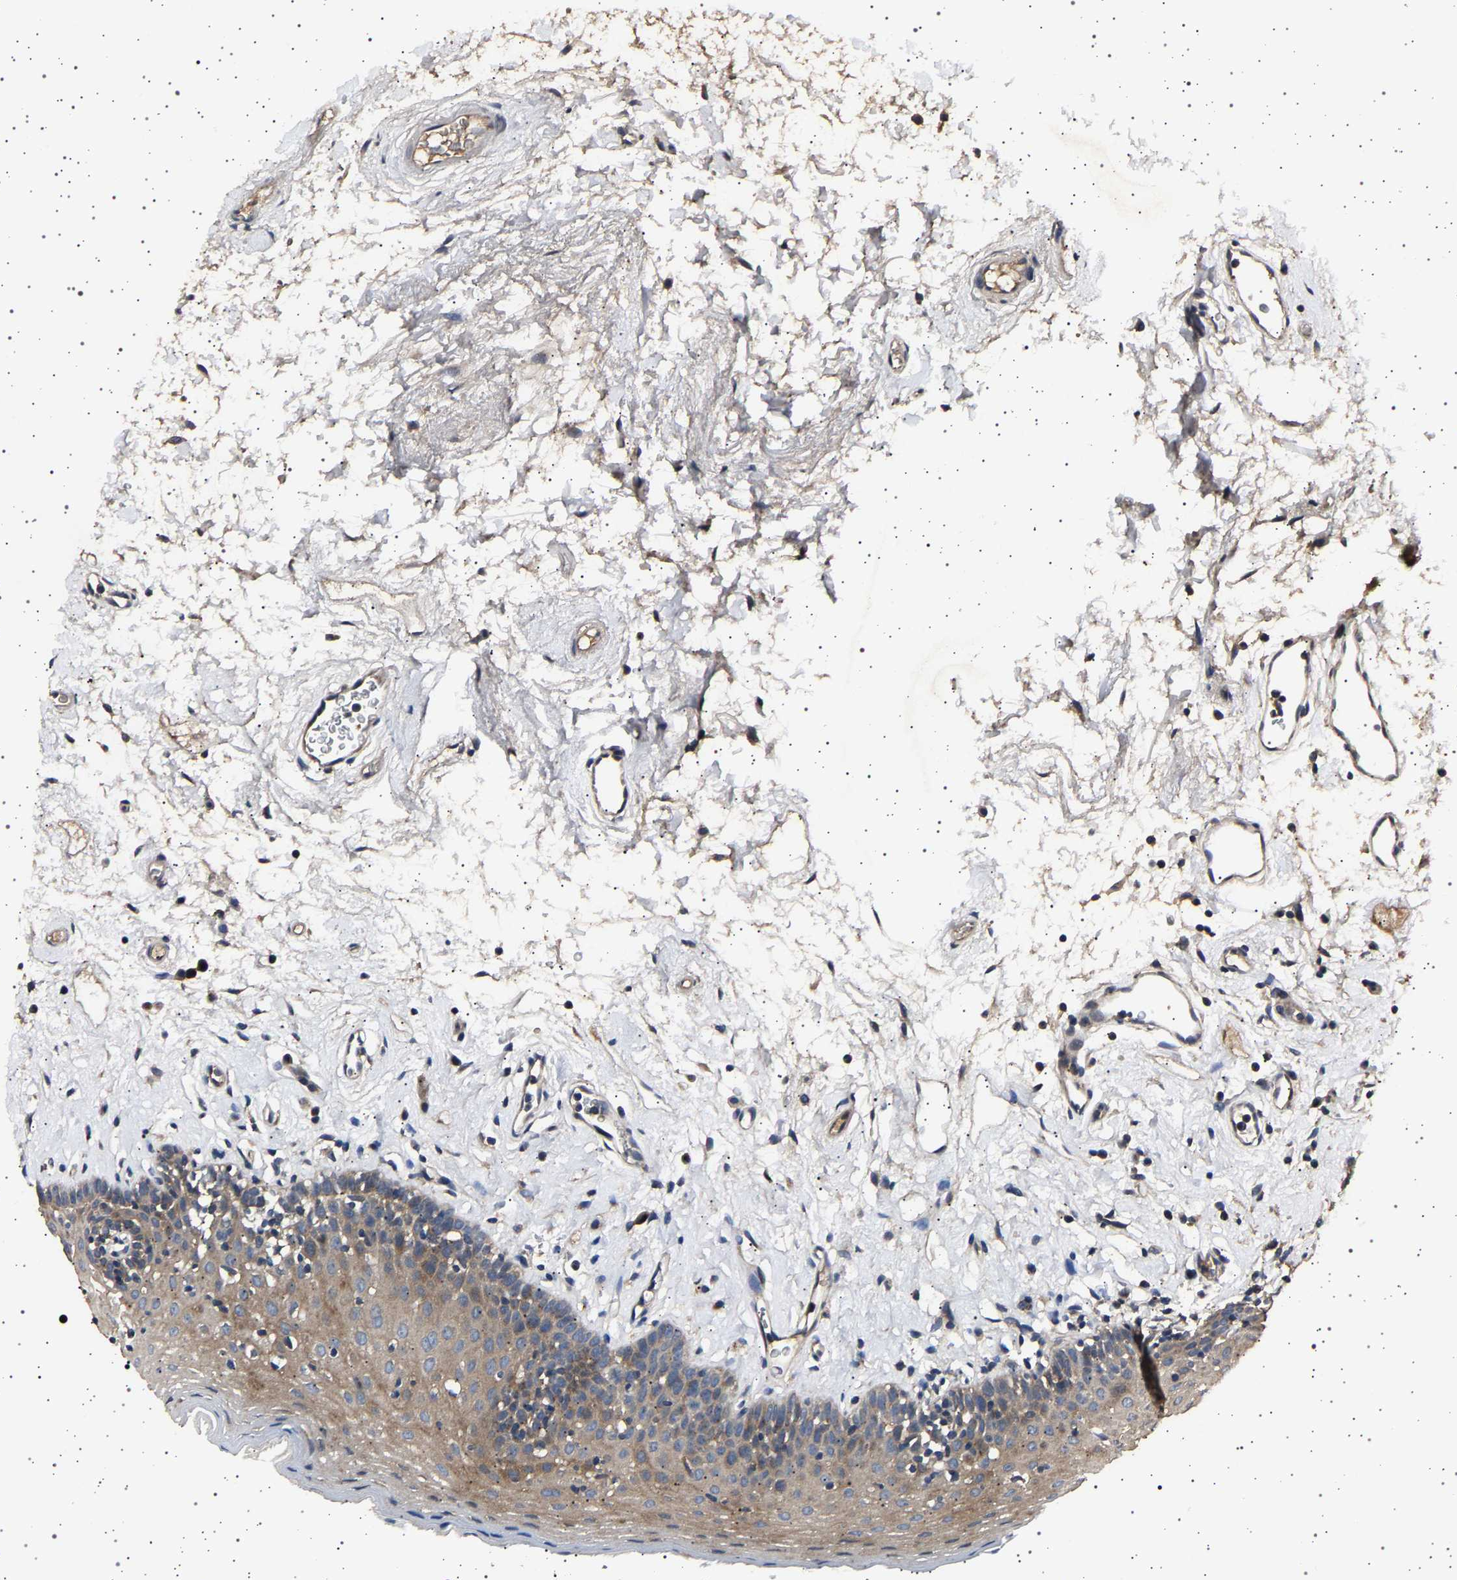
{"staining": {"intensity": "moderate", "quantity": "25%-75%", "location": "cytoplasmic/membranous"}, "tissue": "oral mucosa", "cell_type": "Squamous epithelial cells", "image_type": "normal", "snomed": [{"axis": "morphology", "description": "Normal tissue, NOS"}, {"axis": "topography", "description": "Oral tissue"}], "caption": "High-magnification brightfield microscopy of unremarkable oral mucosa stained with DAB (3,3'-diaminobenzidine) (brown) and counterstained with hematoxylin (blue). squamous epithelial cells exhibit moderate cytoplasmic/membranous expression is seen in about25%-75% of cells.", "gene": "NCKAP1", "patient": {"sex": "male", "age": 66}}